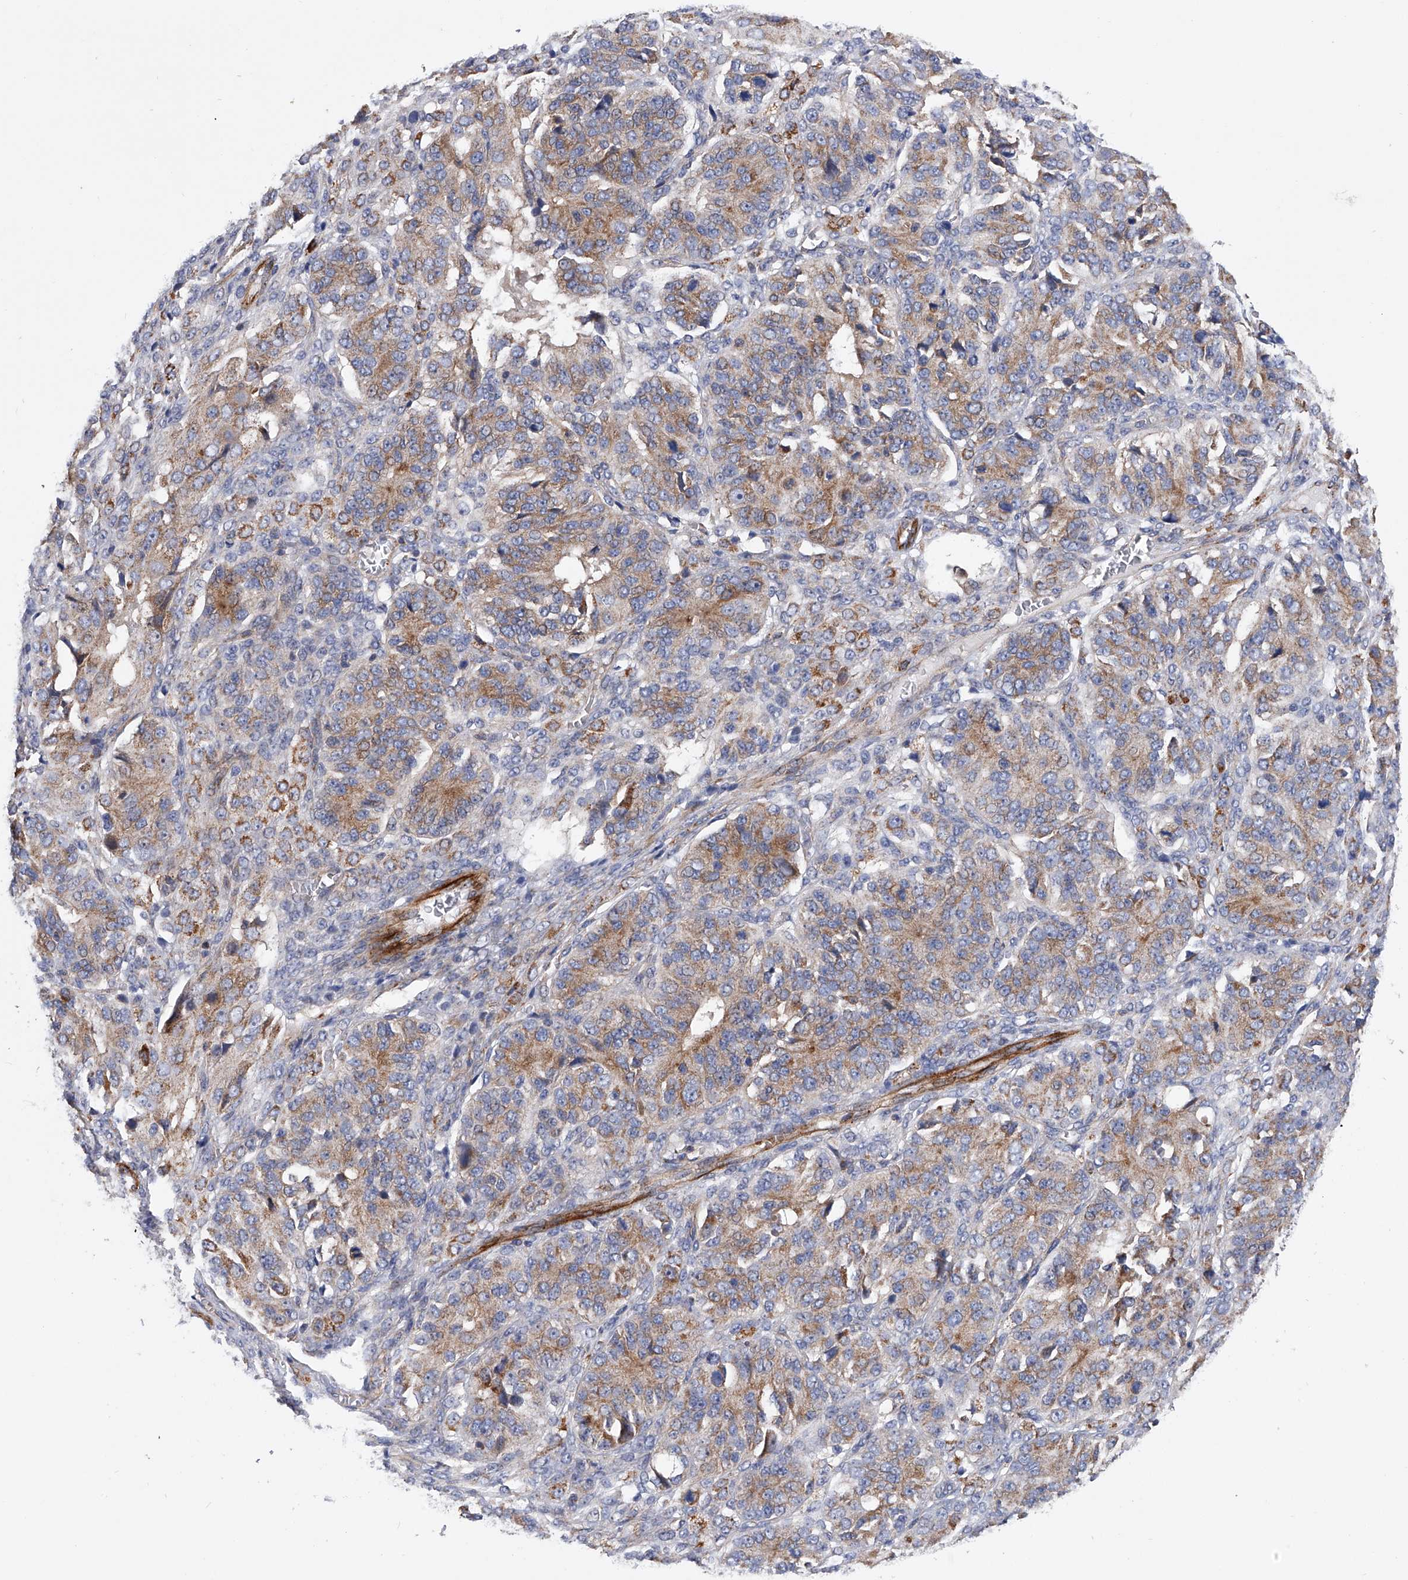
{"staining": {"intensity": "moderate", "quantity": ">75%", "location": "cytoplasmic/membranous"}, "tissue": "ovarian cancer", "cell_type": "Tumor cells", "image_type": "cancer", "snomed": [{"axis": "morphology", "description": "Carcinoma, endometroid"}, {"axis": "topography", "description": "Ovary"}], "caption": "Endometroid carcinoma (ovarian) stained with immunohistochemistry demonstrates moderate cytoplasmic/membranous staining in approximately >75% of tumor cells.", "gene": "MLYCD", "patient": {"sex": "female", "age": 51}}